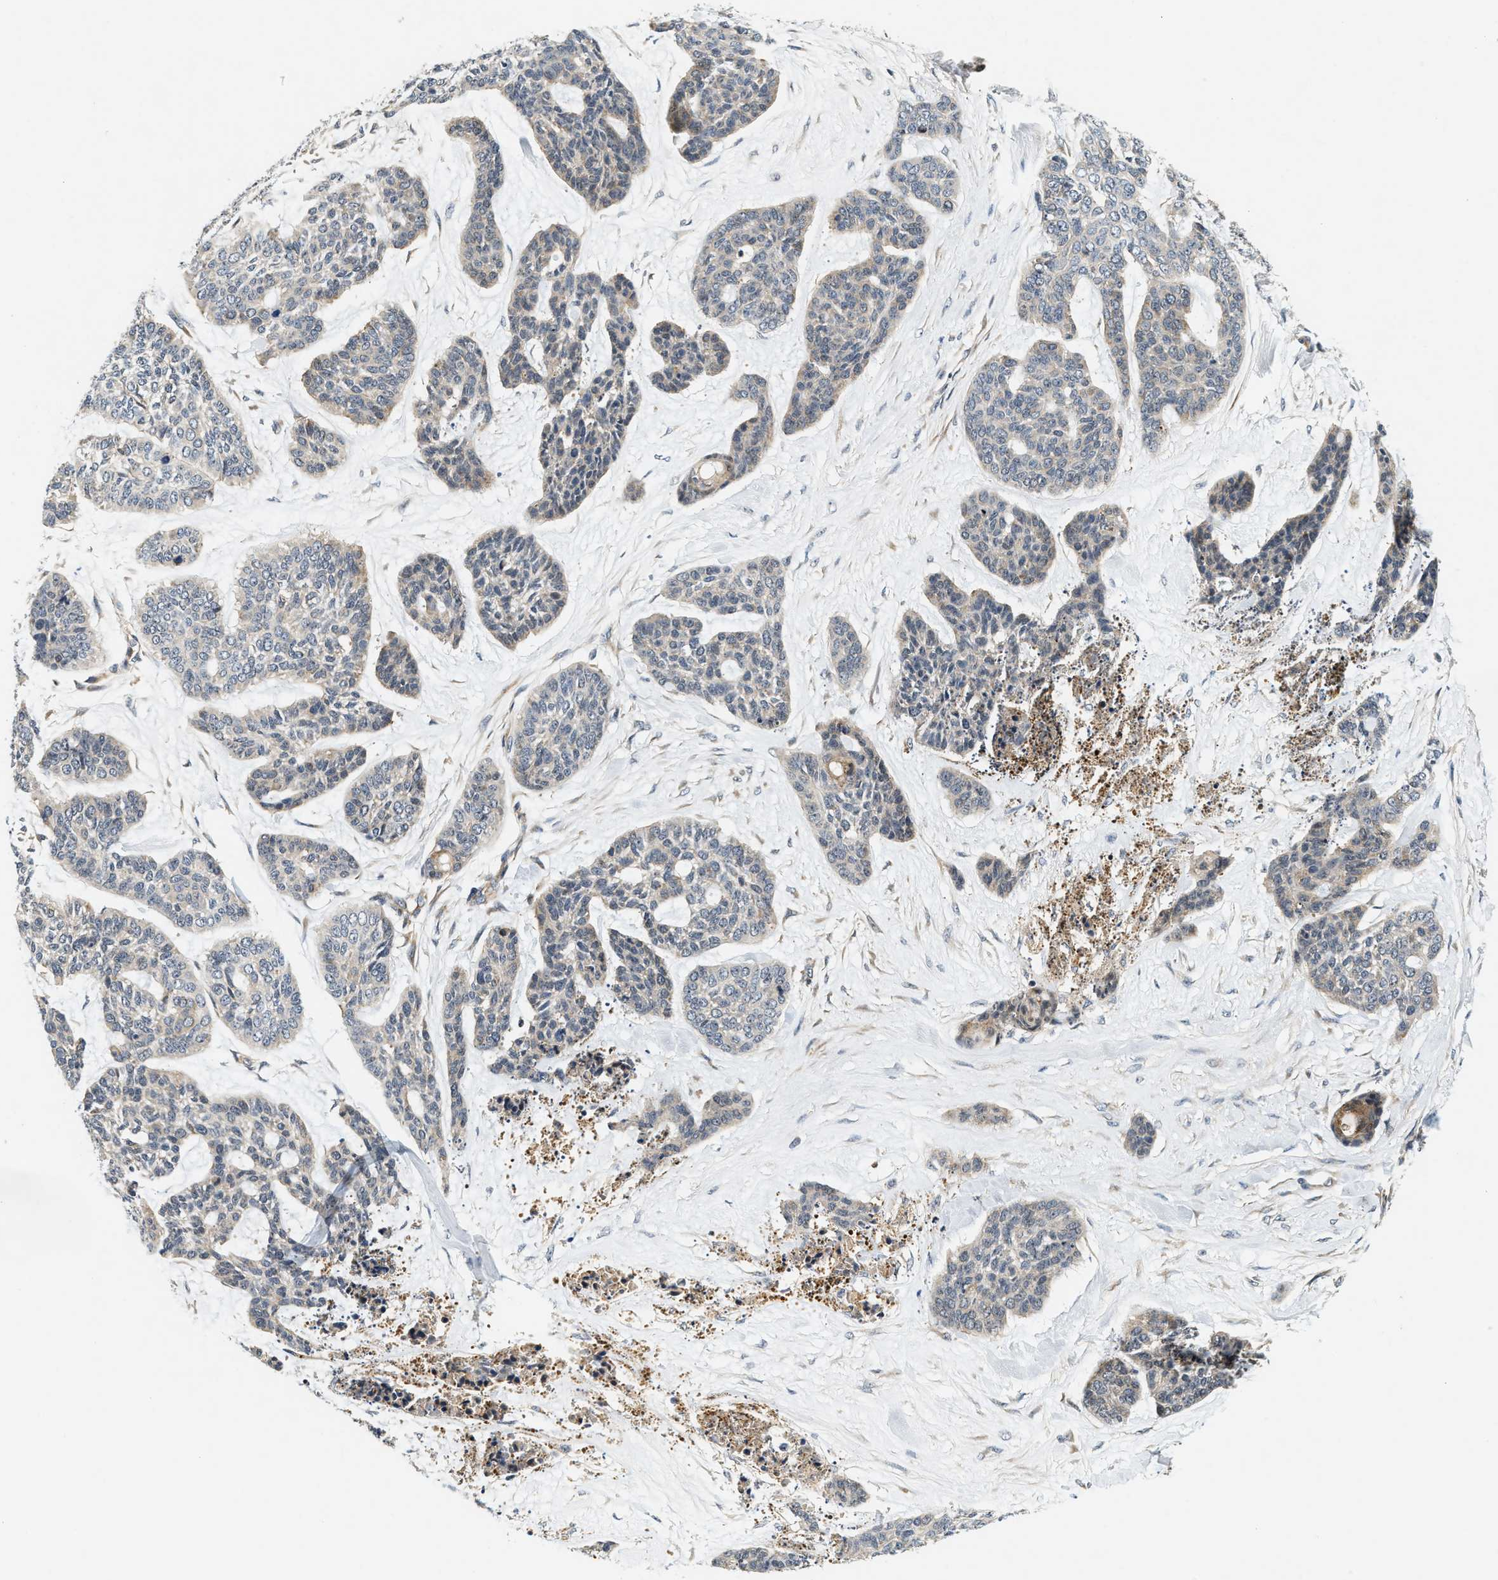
{"staining": {"intensity": "weak", "quantity": "<25%", "location": "cytoplasmic/membranous"}, "tissue": "skin cancer", "cell_type": "Tumor cells", "image_type": "cancer", "snomed": [{"axis": "morphology", "description": "Basal cell carcinoma"}, {"axis": "topography", "description": "Skin"}], "caption": "This is an immunohistochemistry image of basal cell carcinoma (skin). There is no expression in tumor cells.", "gene": "SAMD9", "patient": {"sex": "female", "age": 64}}